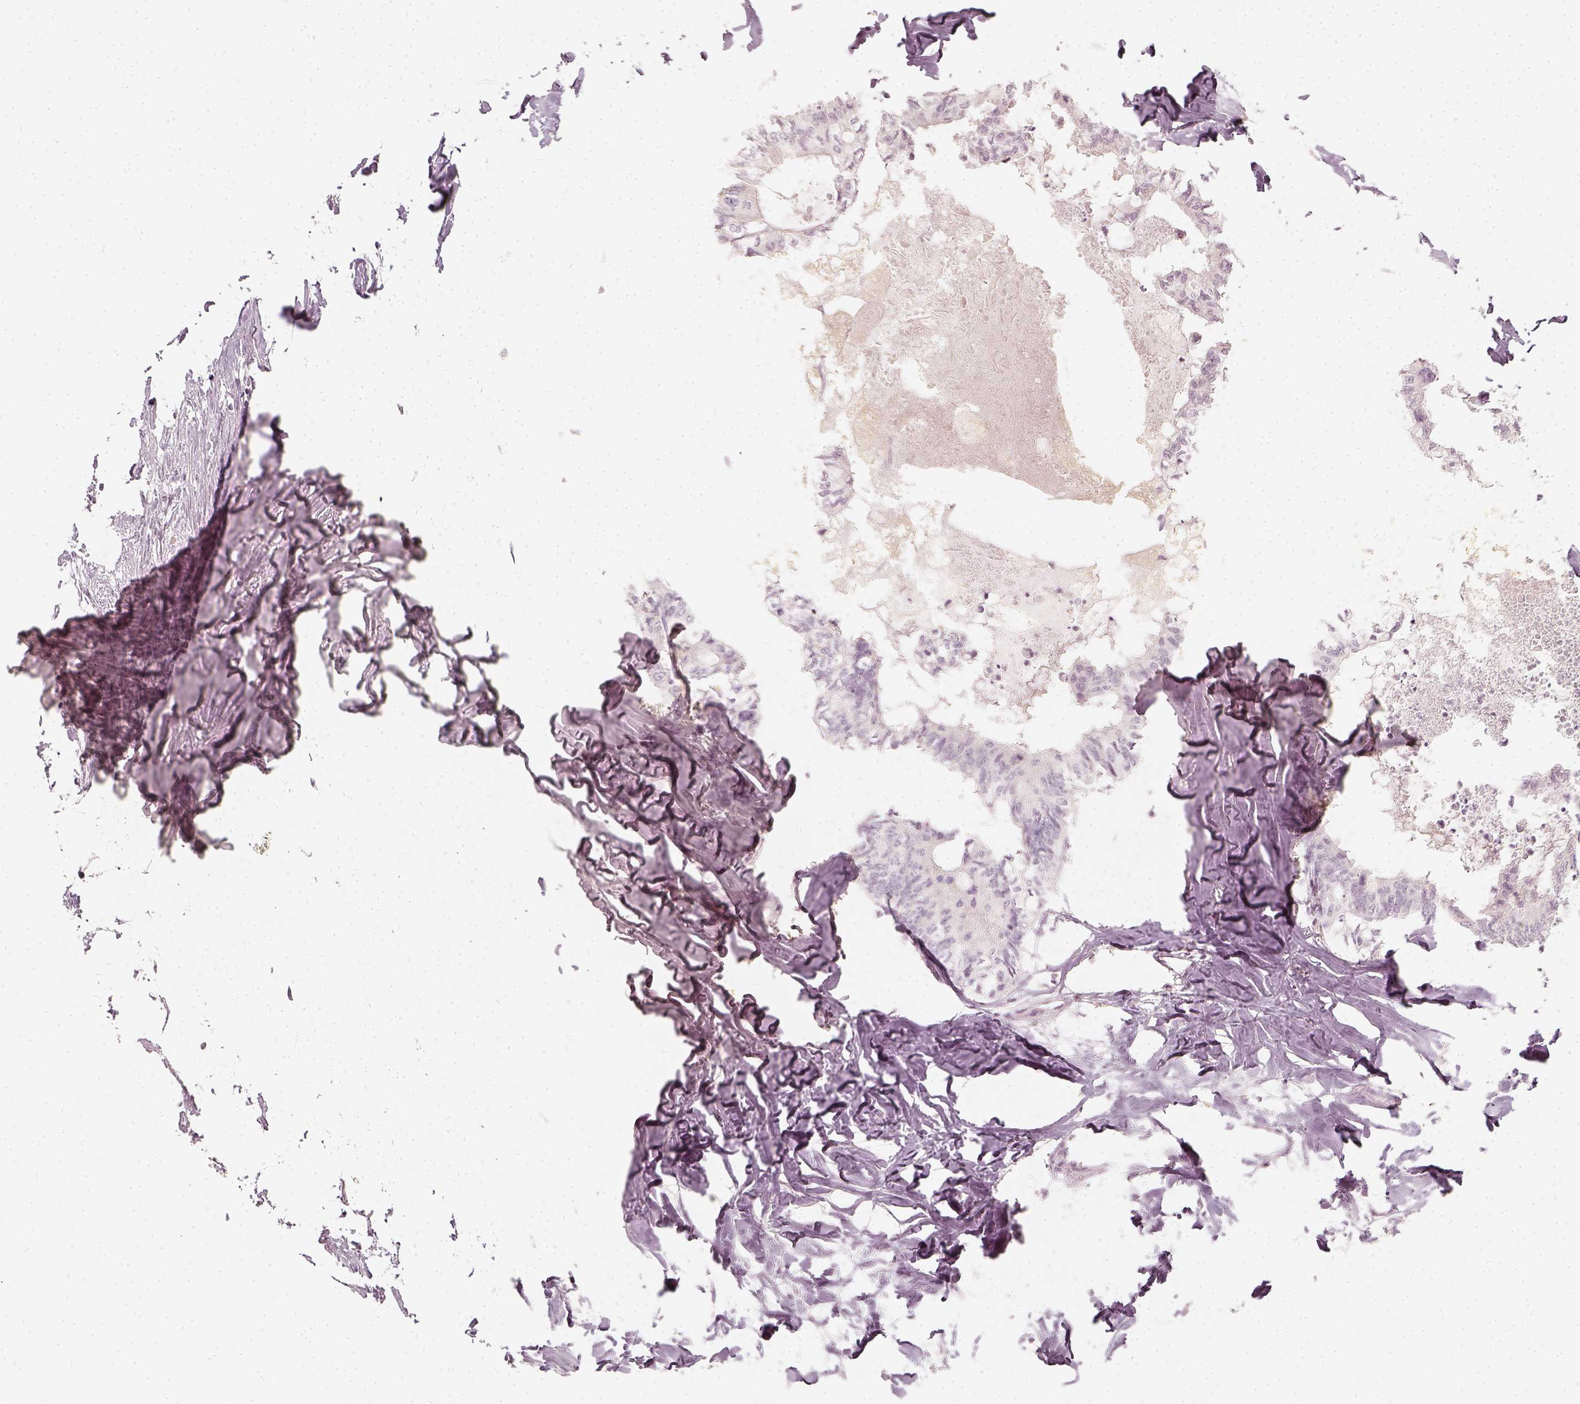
{"staining": {"intensity": "negative", "quantity": "none", "location": "none"}, "tissue": "colorectal cancer", "cell_type": "Tumor cells", "image_type": "cancer", "snomed": [{"axis": "morphology", "description": "Adenocarcinoma, NOS"}, {"axis": "topography", "description": "Colon"}, {"axis": "topography", "description": "Rectum"}], "caption": "Tumor cells show no significant staining in colorectal cancer (adenocarcinoma).", "gene": "DSG4", "patient": {"sex": "male", "age": 57}}